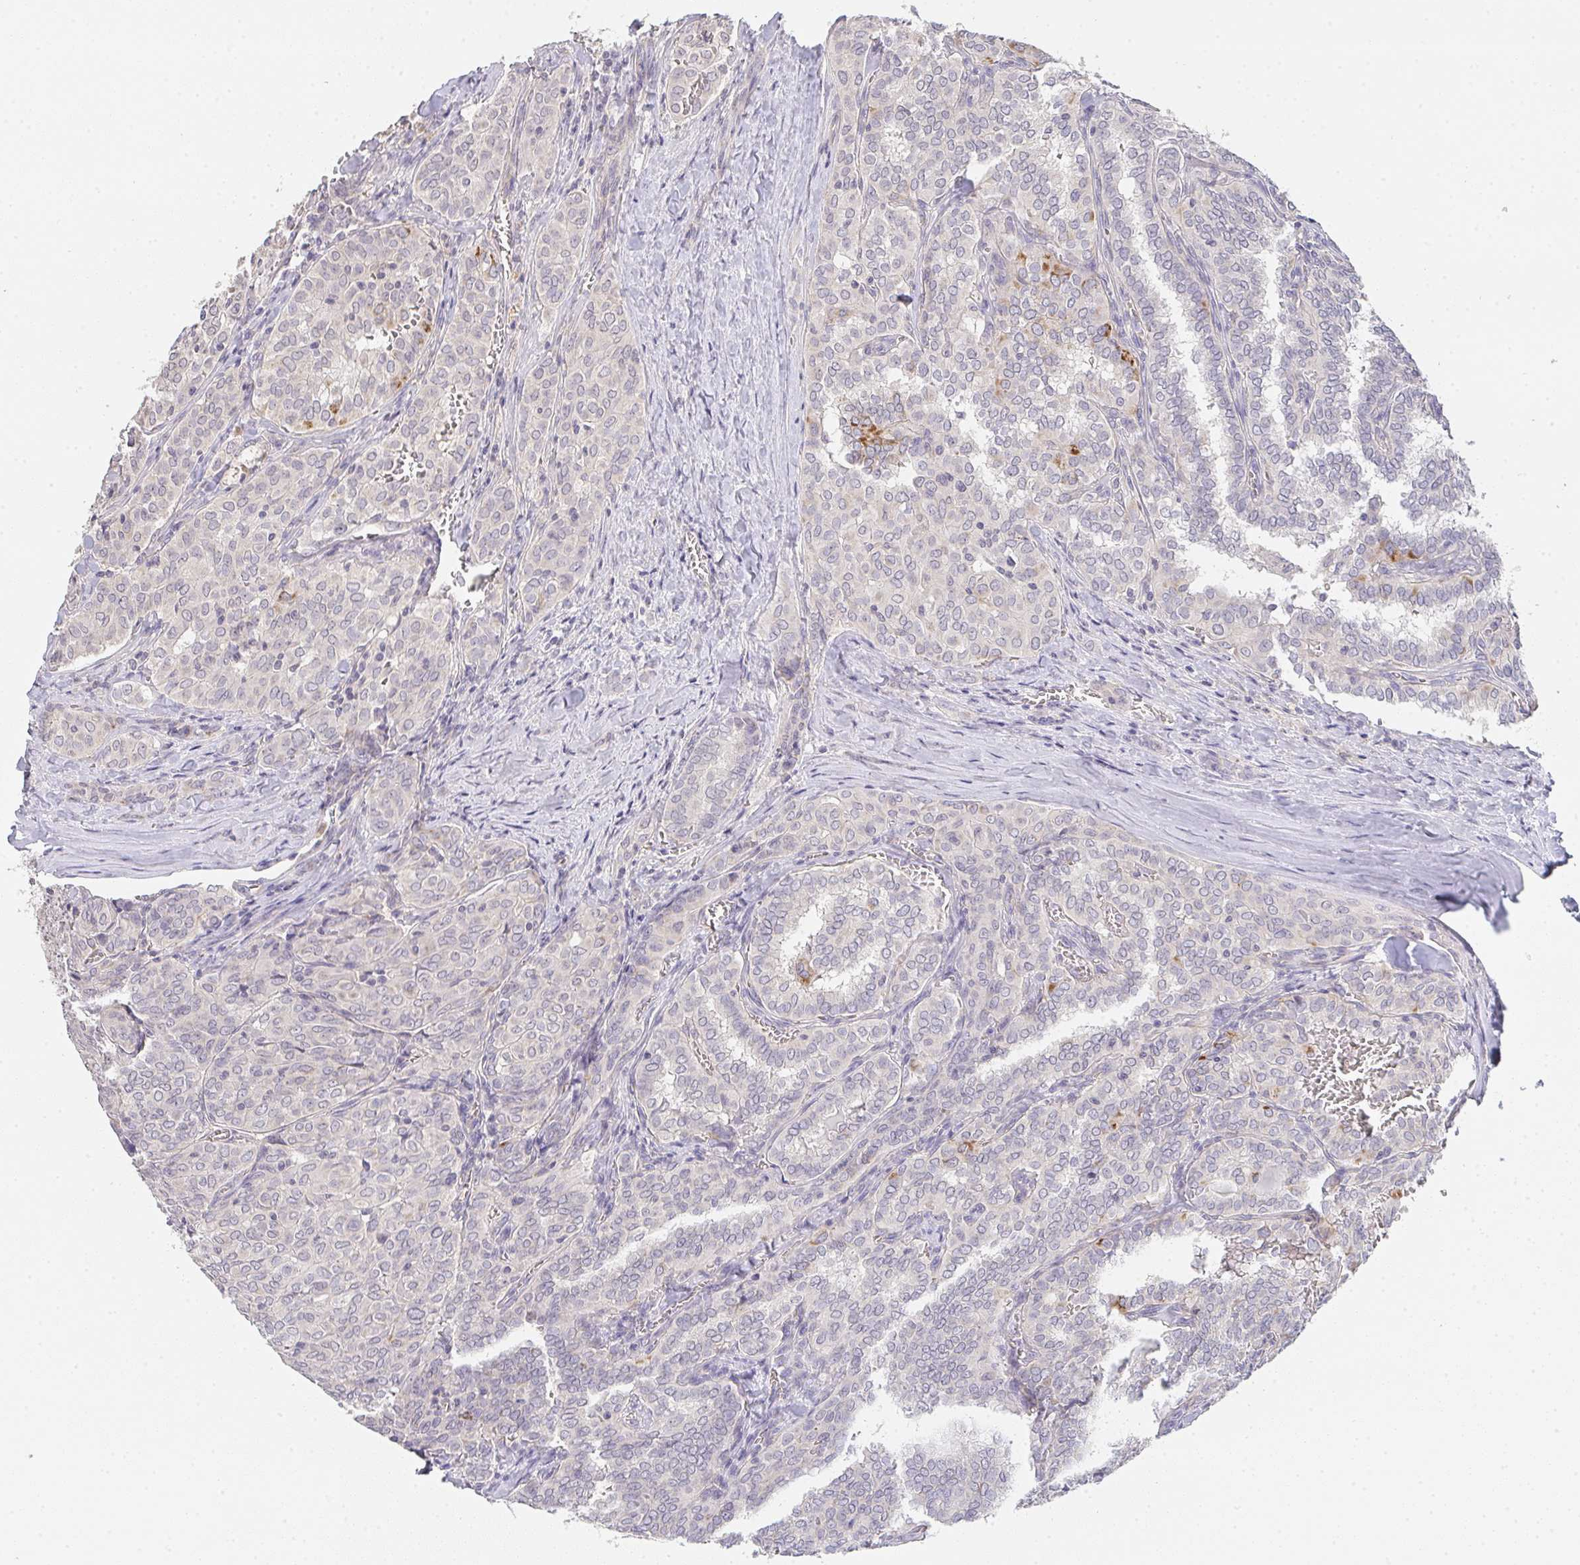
{"staining": {"intensity": "moderate", "quantity": "<25%", "location": "cytoplasmic/membranous"}, "tissue": "thyroid cancer", "cell_type": "Tumor cells", "image_type": "cancer", "snomed": [{"axis": "morphology", "description": "Papillary adenocarcinoma, NOS"}, {"axis": "topography", "description": "Thyroid gland"}], "caption": "This histopathology image reveals immunohistochemistry staining of human papillary adenocarcinoma (thyroid), with low moderate cytoplasmic/membranous staining in about <25% of tumor cells.", "gene": "TMEM219", "patient": {"sex": "female", "age": 30}}